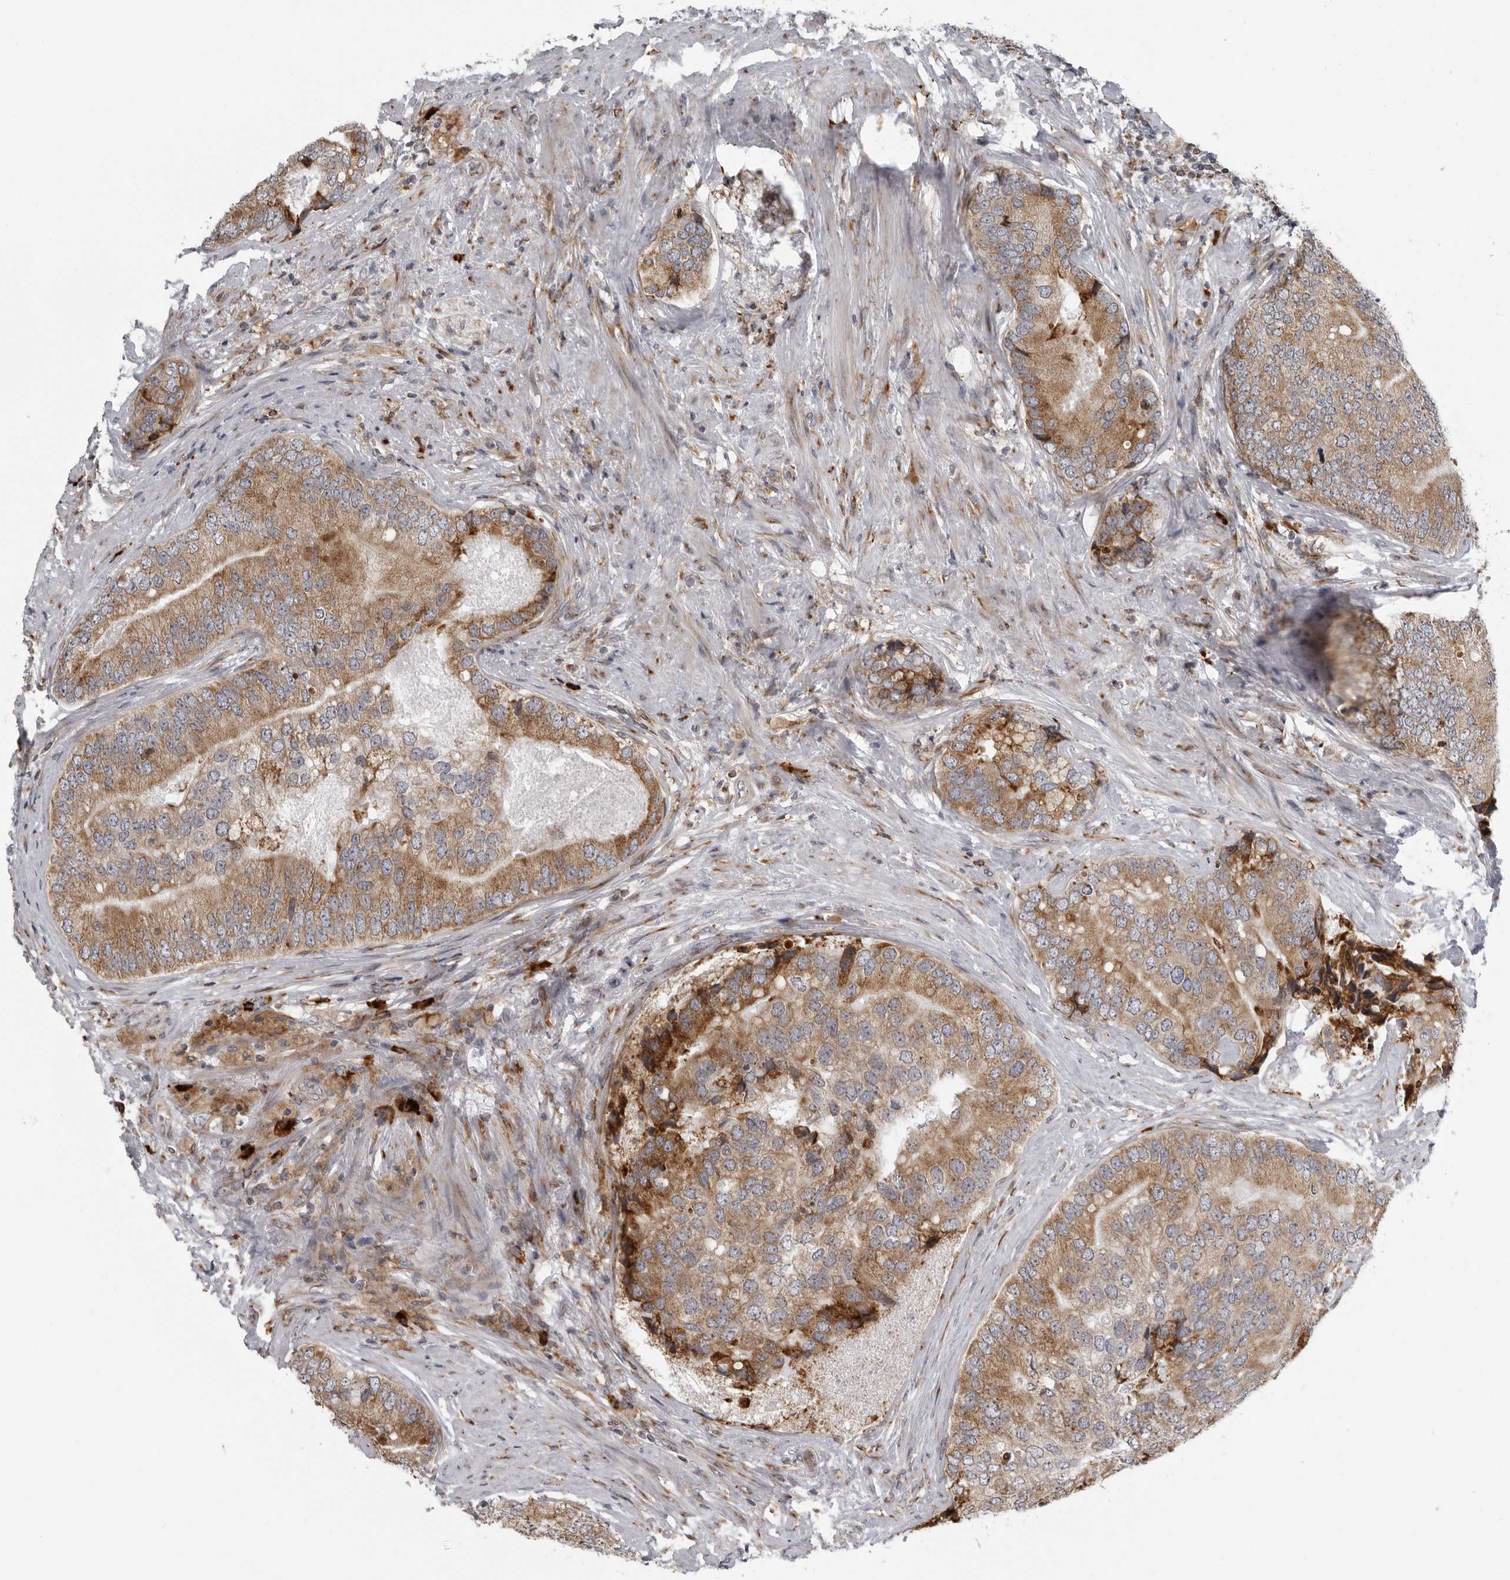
{"staining": {"intensity": "strong", "quantity": "25%-75%", "location": "cytoplasmic/membranous"}, "tissue": "prostate cancer", "cell_type": "Tumor cells", "image_type": "cancer", "snomed": [{"axis": "morphology", "description": "Adenocarcinoma, High grade"}, {"axis": "topography", "description": "Prostate"}], "caption": "Protein staining shows strong cytoplasmic/membranous positivity in about 25%-75% of tumor cells in prostate high-grade adenocarcinoma. (brown staining indicates protein expression, while blue staining denotes nuclei).", "gene": "ALPK2", "patient": {"sex": "male", "age": 70}}